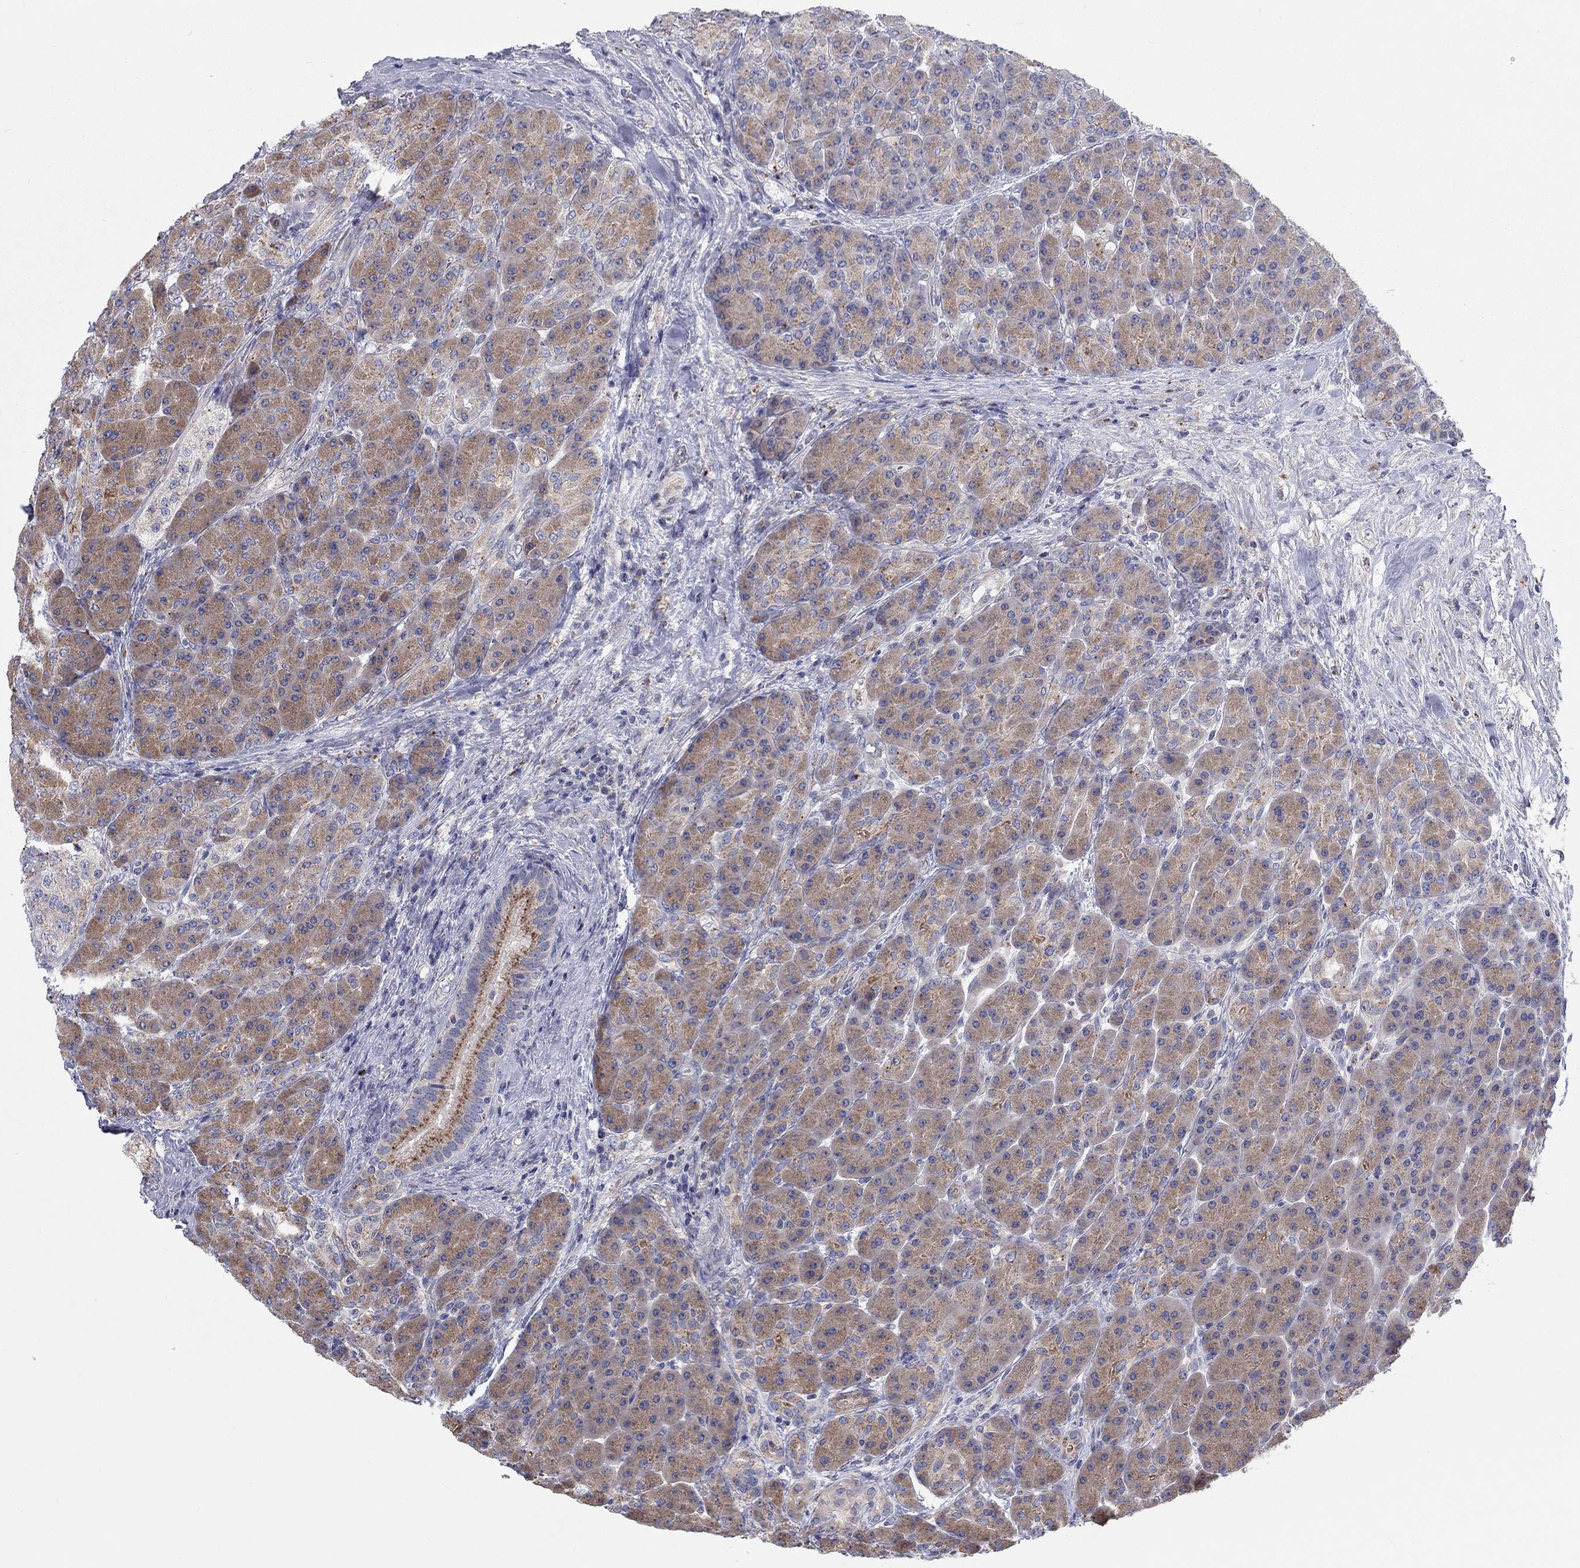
{"staining": {"intensity": "moderate", "quantity": ">75%", "location": "cytoplasmic/membranous"}, "tissue": "pancreas", "cell_type": "Exocrine glandular cells", "image_type": "normal", "snomed": [{"axis": "morphology", "description": "Normal tissue, NOS"}, {"axis": "topography", "description": "Pancreas"}], "caption": "Immunohistochemistry (IHC) histopathology image of benign pancreas: human pancreas stained using immunohistochemistry reveals medium levels of moderate protein expression localized specifically in the cytoplasmic/membranous of exocrine glandular cells, appearing as a cytoplasmic/membranous brown color.", "gene": "BCO2", "patient": {"sex": "male", "age": 70}}